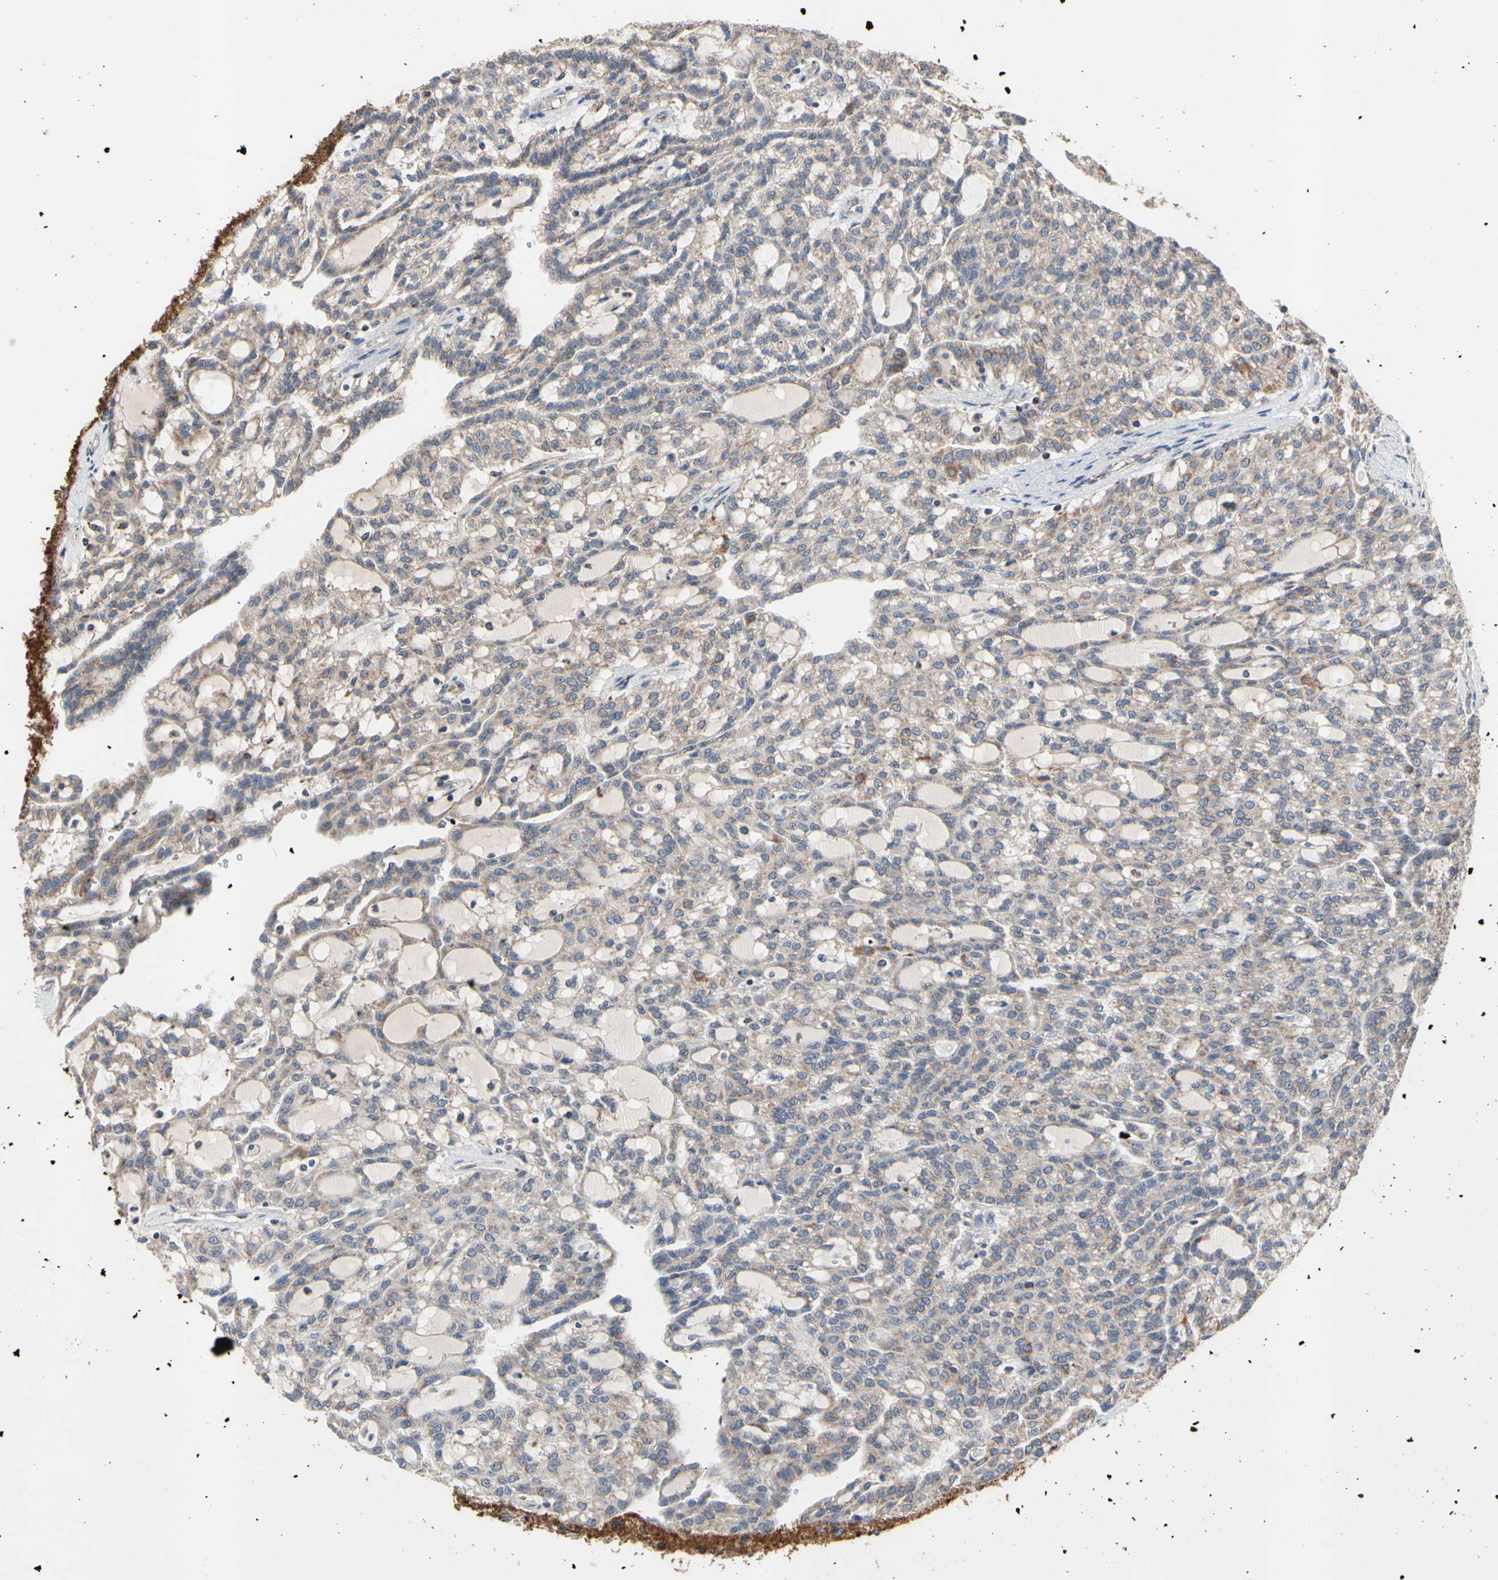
{"staining": {"intensity": "moderate", "quantity": ">75%", "location": "cytoplasmic/membranous"}, "tissue": "renal cancer", "cell_type": "Tumor cells", "image_type": "cancer", "snomed": [{"axis": "morphology", "description": "Adenocarcinoma, NOS"}, {"axis": "topography", "description": "Kidney"}], "caption": "Adenocarcinoma (renal) stained with immunohistochemistry (IHC) shows moderate cytoplasmic/membranous expression in approximately >75% of tumor cells.", "gene": "GPD2", "patient": {"sex": "male", "age": 63}}